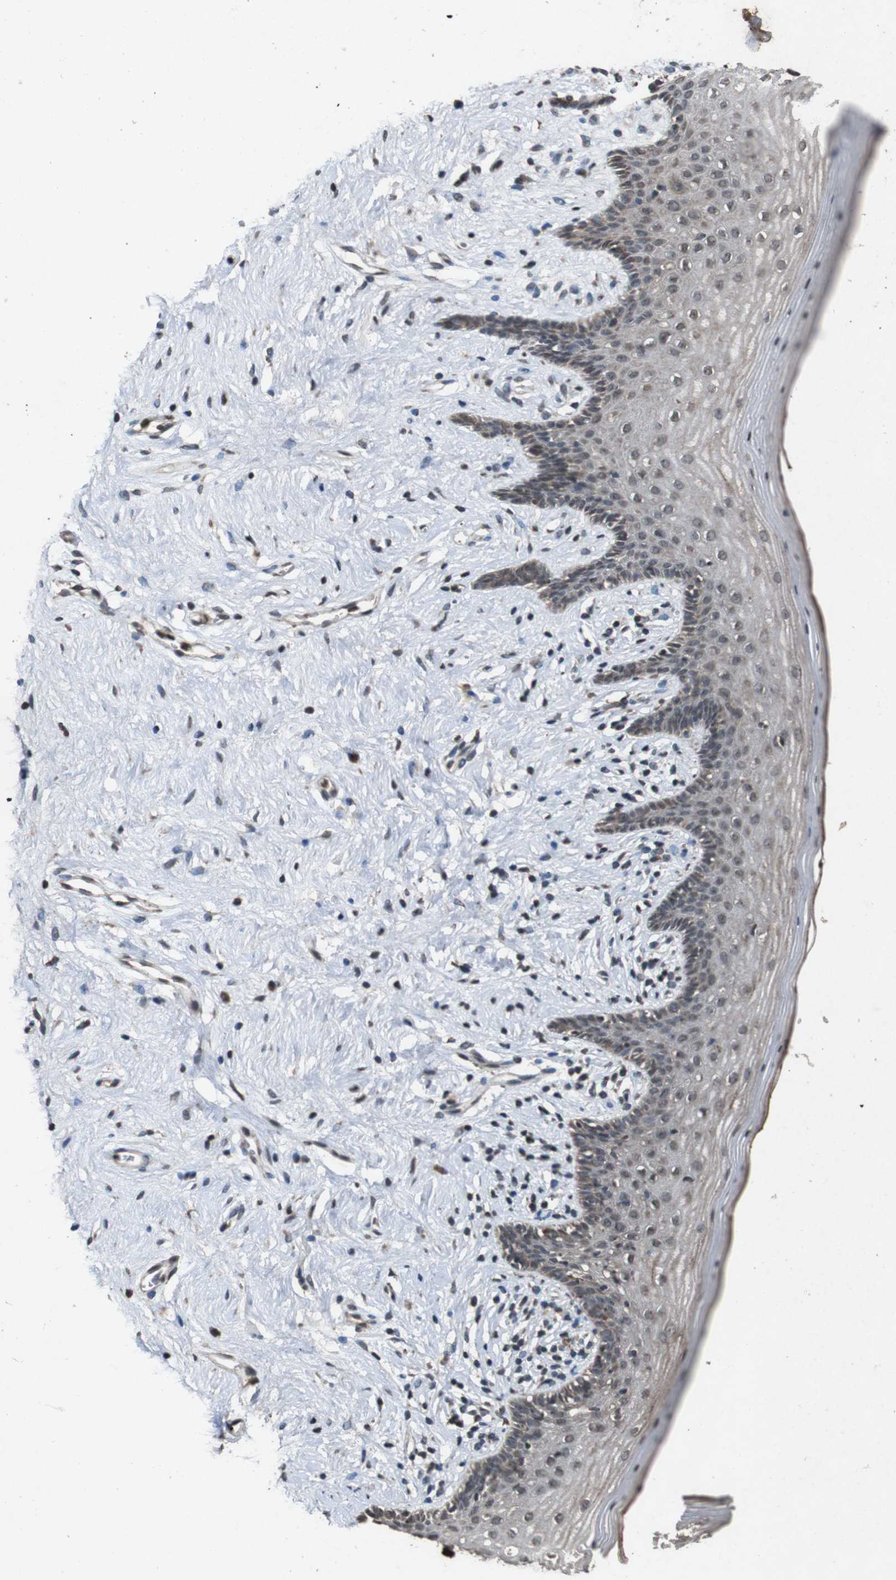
{"staining": {"intensity": "weak", "quantity": "25%-75%", "location": "cytoplasmic/membranous,nuclear"}, "tissue": "vagina", "cell_type": "Squamous epithelial cells", "image_type": "normal", "snomed": [{"axis": "morphology", "description": "Normal tissue, NOS"}, {"axis": "topography", "description": "Vagina"}], "caption": "IHC of normal vagina displays low levels of weak cytoplasmic/membranous,nuclear expression in about 25%-75% of squamous epithelial cells.", "gene": "SORL1", "patient": {"sex": "female", "age": 44}}